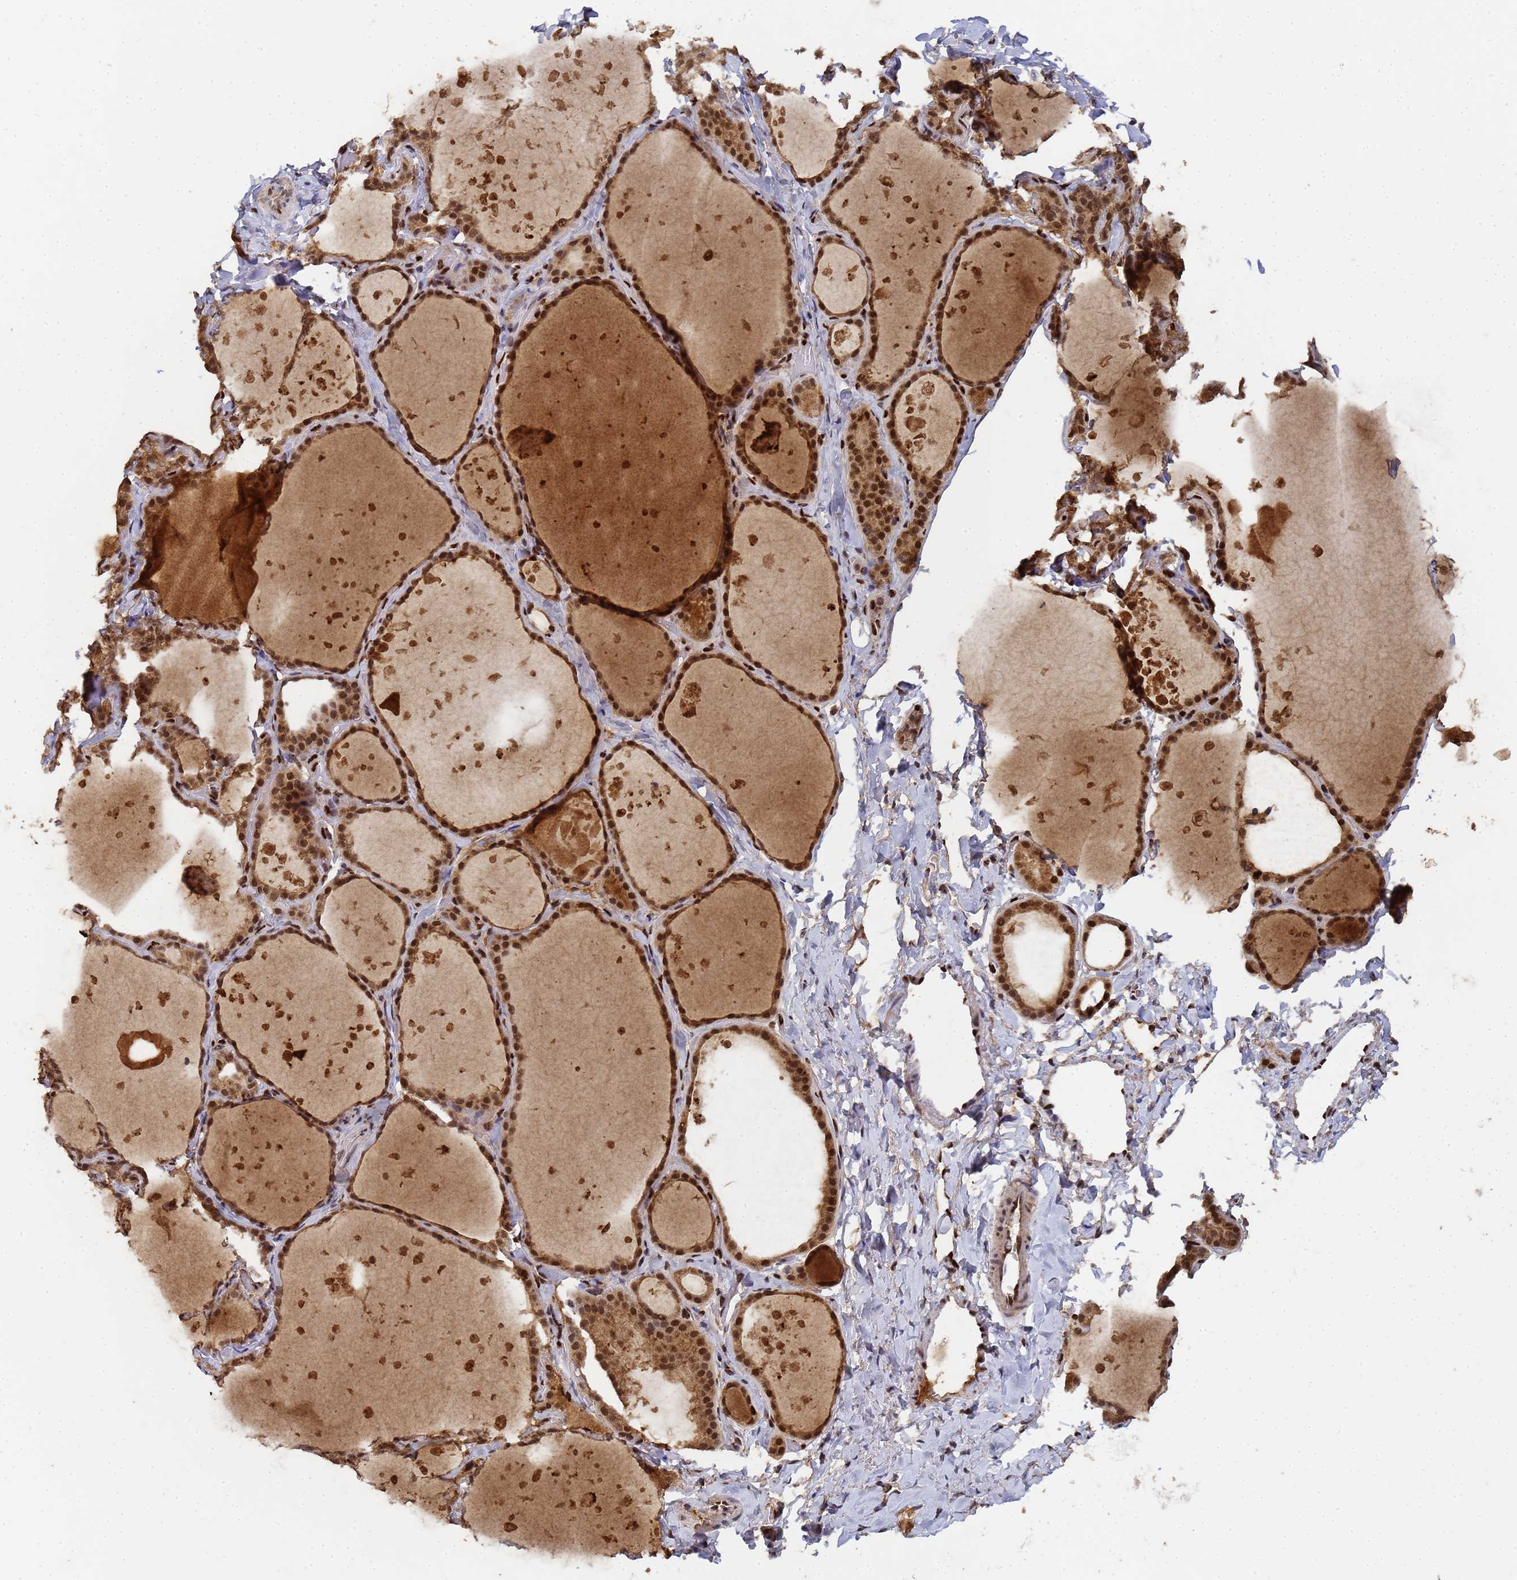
{"staining": {"intensity": "strong", "quantity": ">75%", "location": "cytoplasmic/membranous,nuclear"}, "tissue": "thyroid gland", "cell_type": "Glandular cells", "image_type": "normal", "snomed": [{"axis": "morphology", "description": "Normal tissue, NOS"}, {"axis": "topography", "description": "Thyroid gland"}], "caption": "Thyroid gland stained for a protein (brown) displays strong cytoplasmic/membranous,nuclear positive expression in about >75% of glandular cells.", "gene": "SECISBP2", "patient": {"sex": "female", "age": 44}}